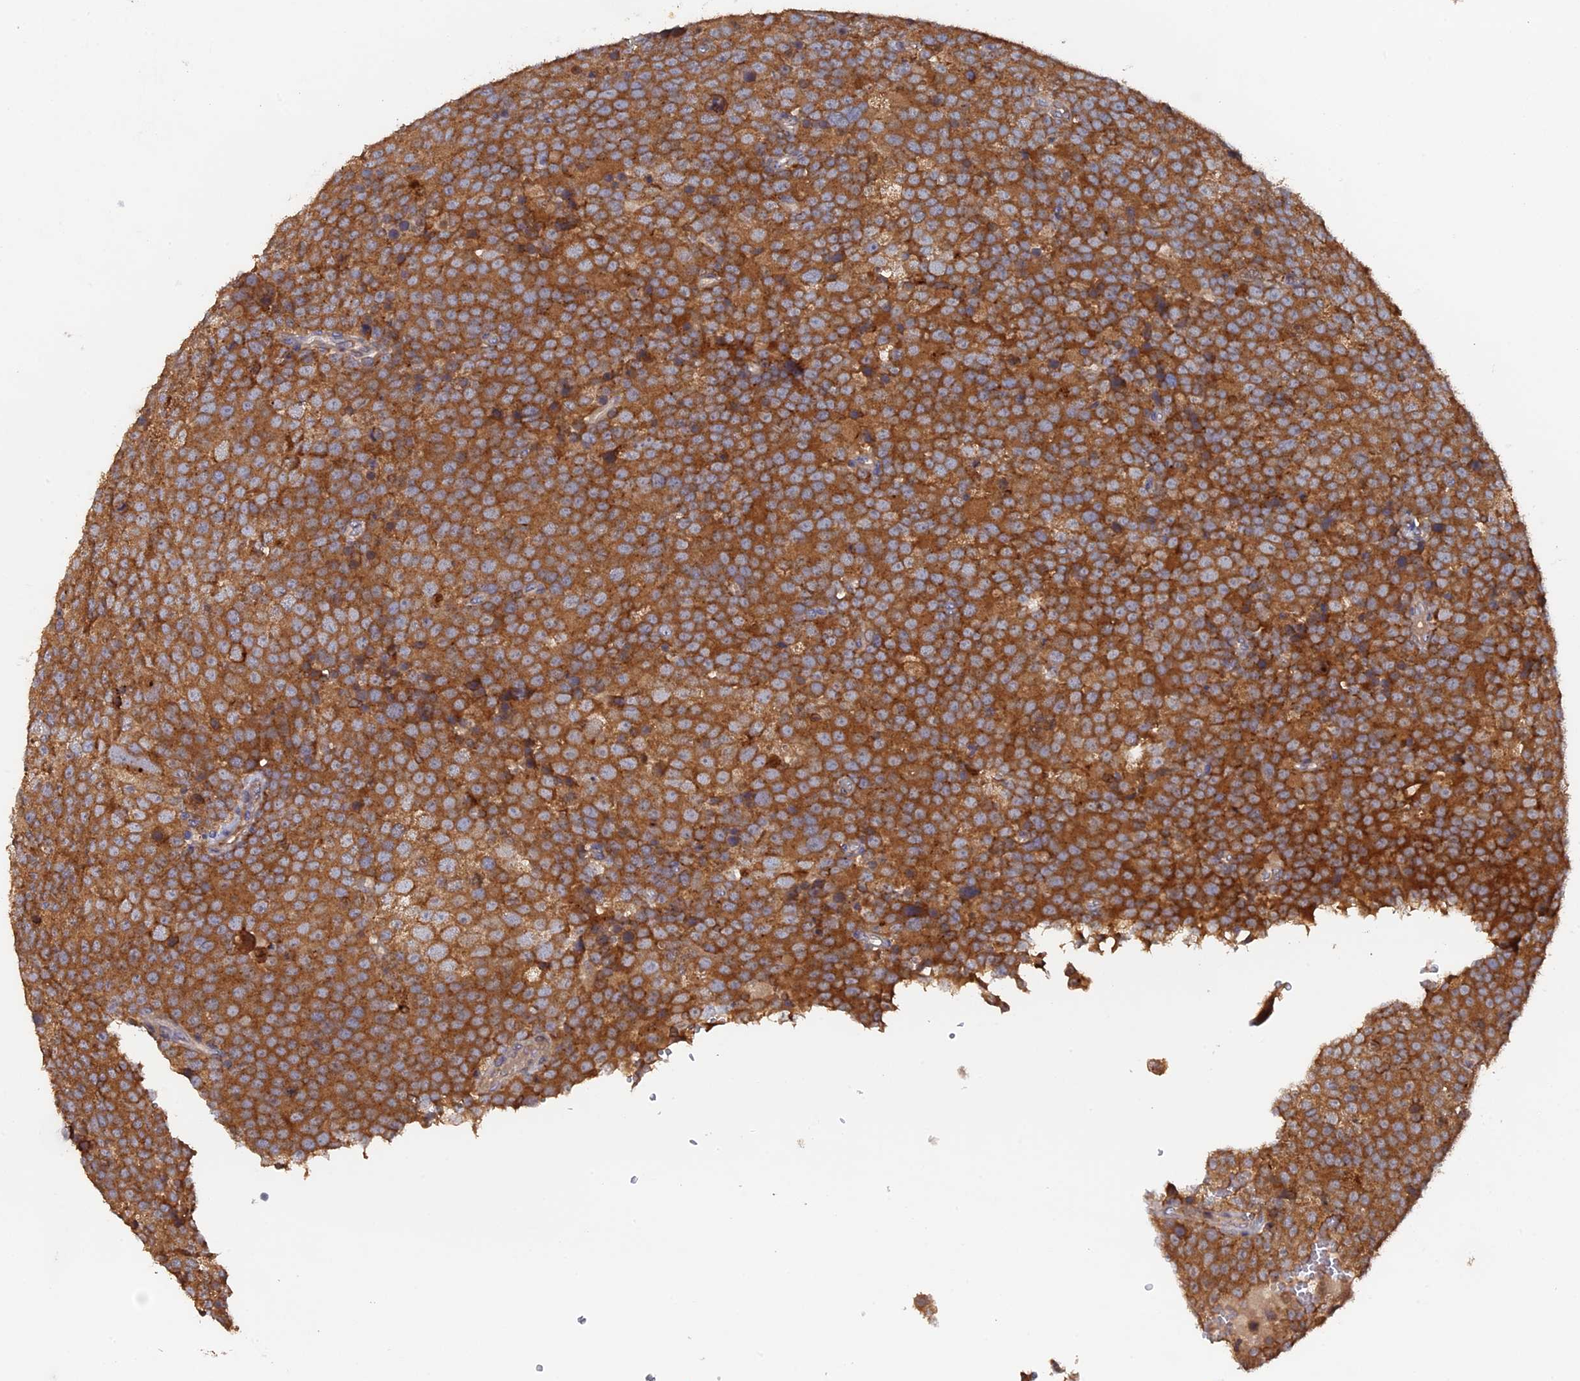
{"staining": {"intensity": "strong", "quantity": ">75%", "location": "cytoplasmic/membranous"}, "tissue": "testis cancer", "cell_type": "Tumor cells", "image_type": "cancer", "snomed": [{"axis": "morphology", "description": "Seminoma, NOS"}, {"axis": "topography", "description": "Testis"}], "caption": "This micrograph exhibits seminoma (testis) stained with immunohistochemistry to label a protein in brown. The cytoplasmic/membranous of tumor cells show strong positivity for the protein. Nuclei are counter-stained blue.", "gene": "VPS37C", "patient": {"sex": "male", "age": 71}}